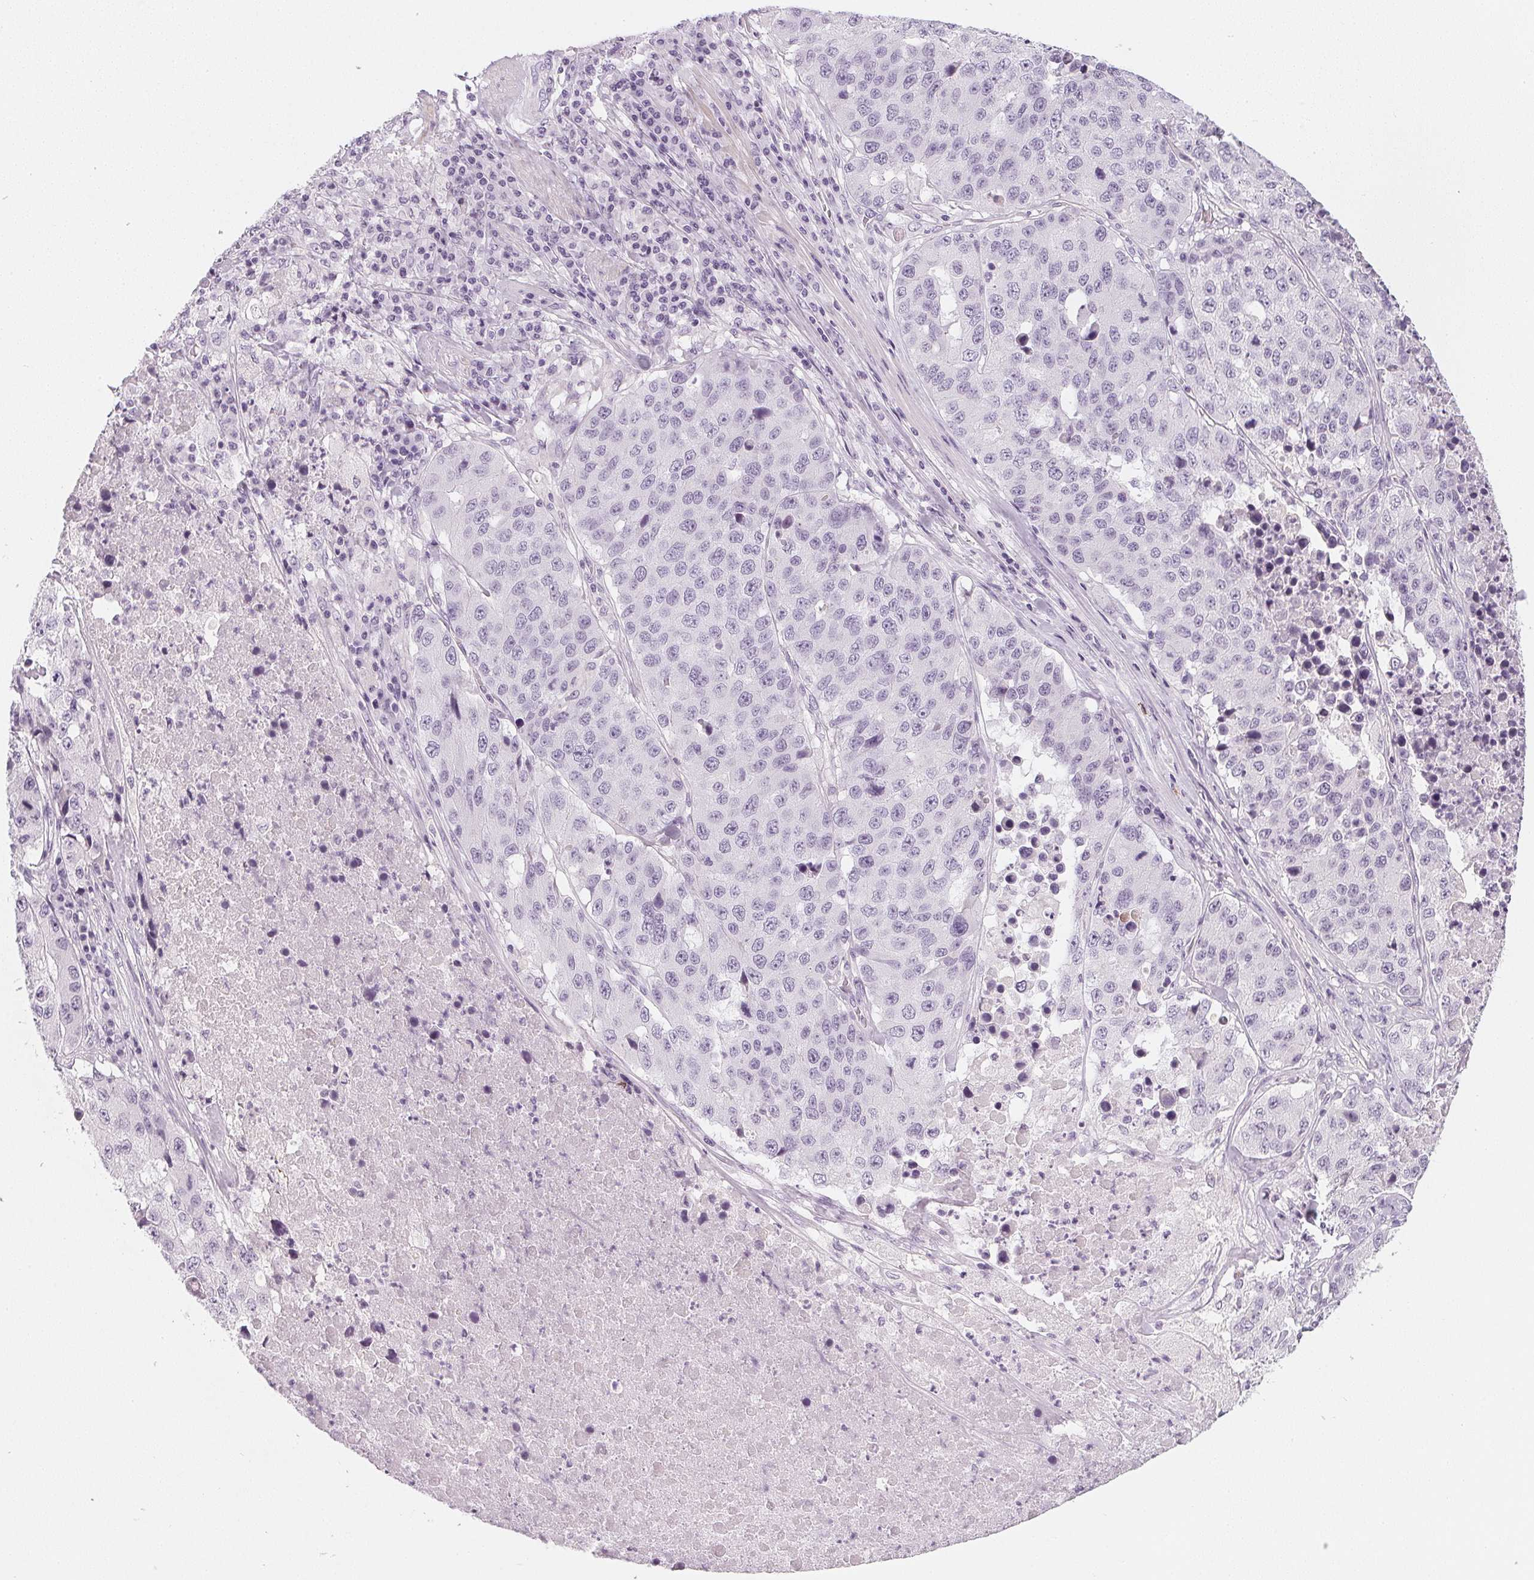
{"staining": {"intensity": "negative", "quantity": "none", "location": "none"}, "tissue": "stomach cancer", "cell_type": "Tumor cells", "image_type": "cancer", "snomed": [{"axis": "morphology", "description": "Adenocarcinoma, NOS"}, {"axis": "topography", "description": "Stomach"}], "caption": "This photomicrograph is of stomach adenocarcinoma stained with immunohistochemistry to label a protein in brown with the nuclei are counter-stained blue. There is no staining in tumor cells. Nuclei are stained in blue.", "gene": "CHST4", "patient": {"sex": "male", "age": 71}}